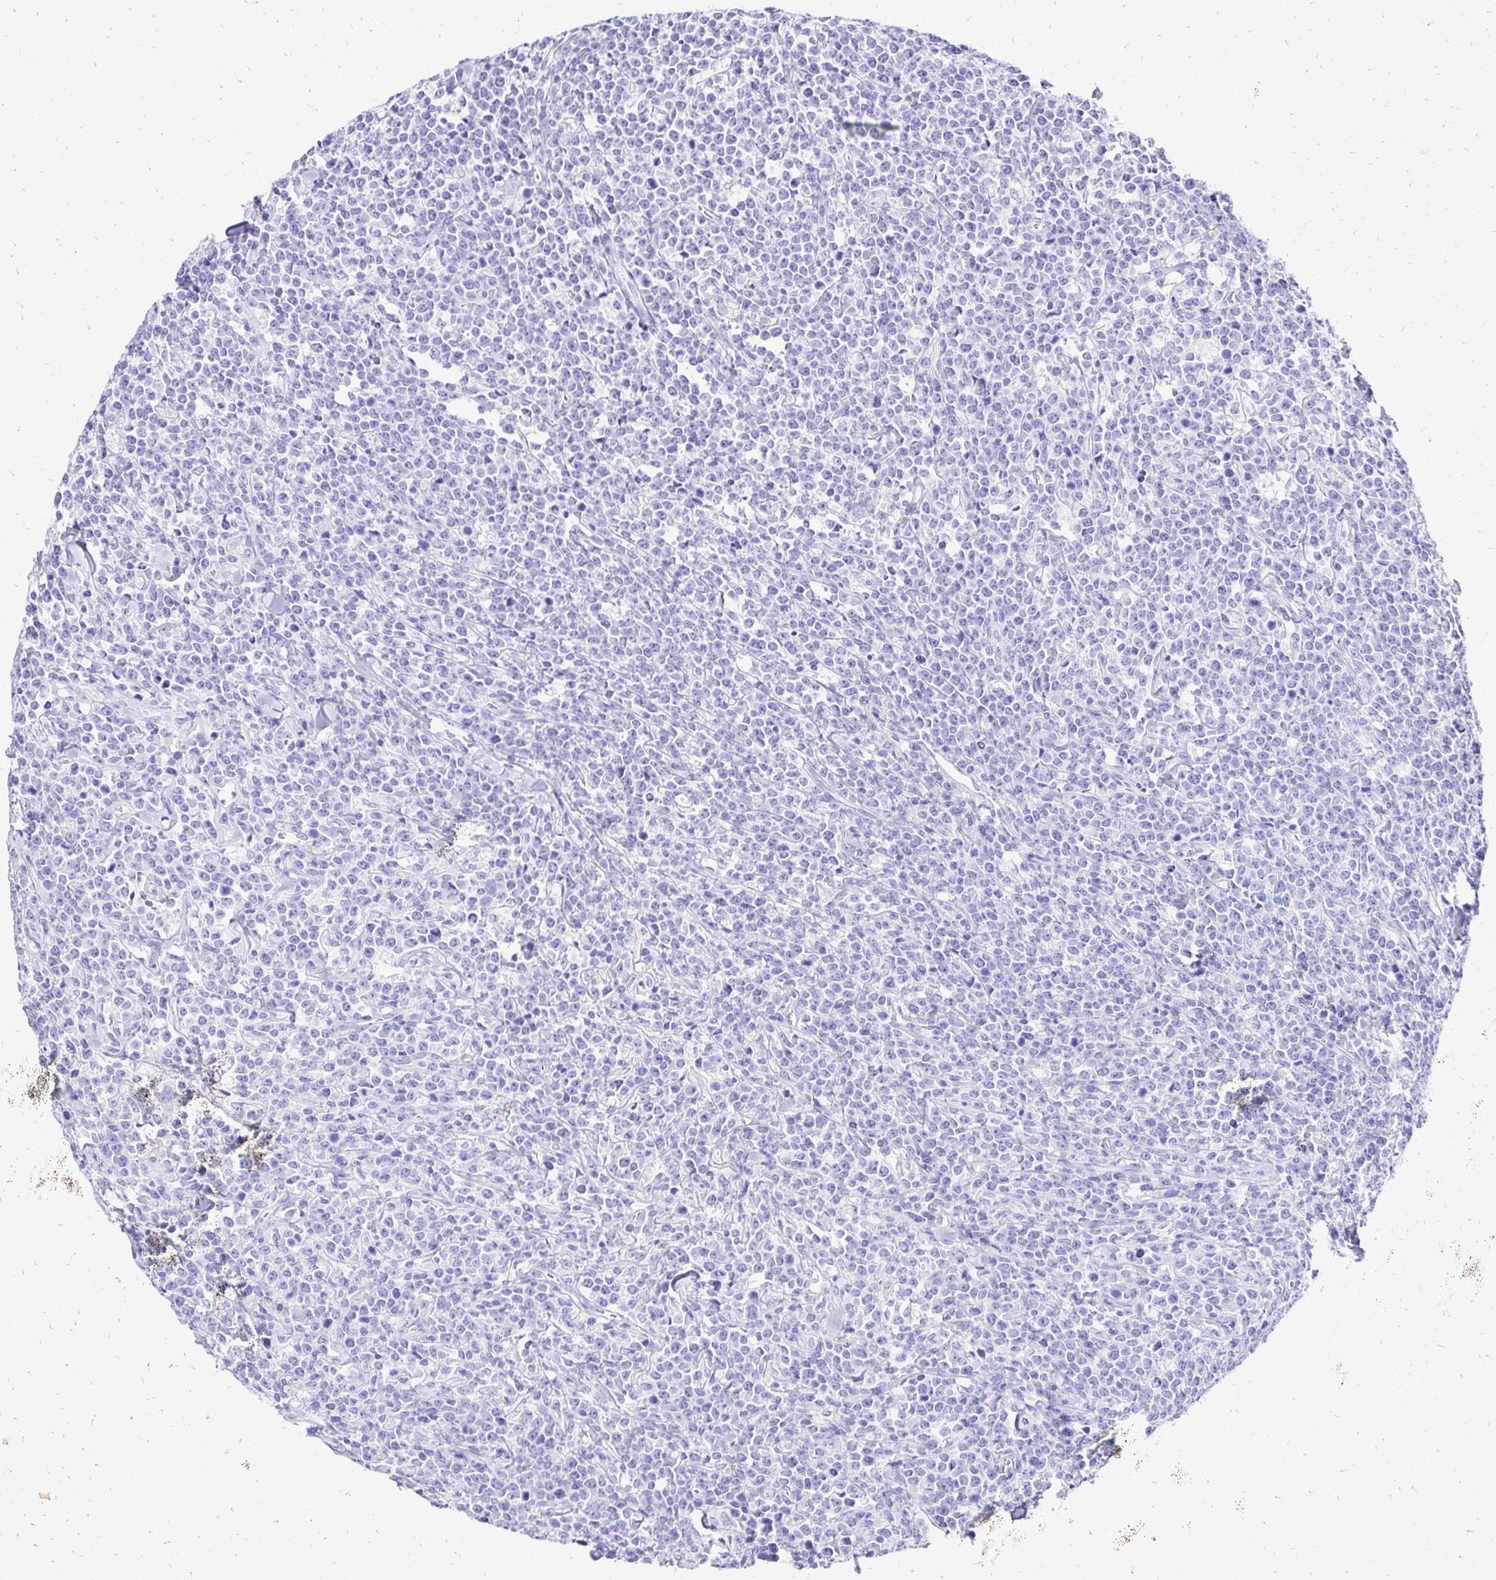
{"staining": {"intensity": "negative", "quantity": "none", "location": "none"}, "tissue": "lymphoma", "cell_type": "Tumor cells", "image_type": "cancer", "snomed": [{"axis": "morphology", "description": "Malignant lymphoma, non-Hodgkin's type, High grade"}, {"axis": "topography", "description": "Small intestine"}], "caption": "Immunohistochemistry of human lymphoma shows no expression in tumor cells.", "gene": "S100G", "patient": {"sex": "female", "age": 56}}